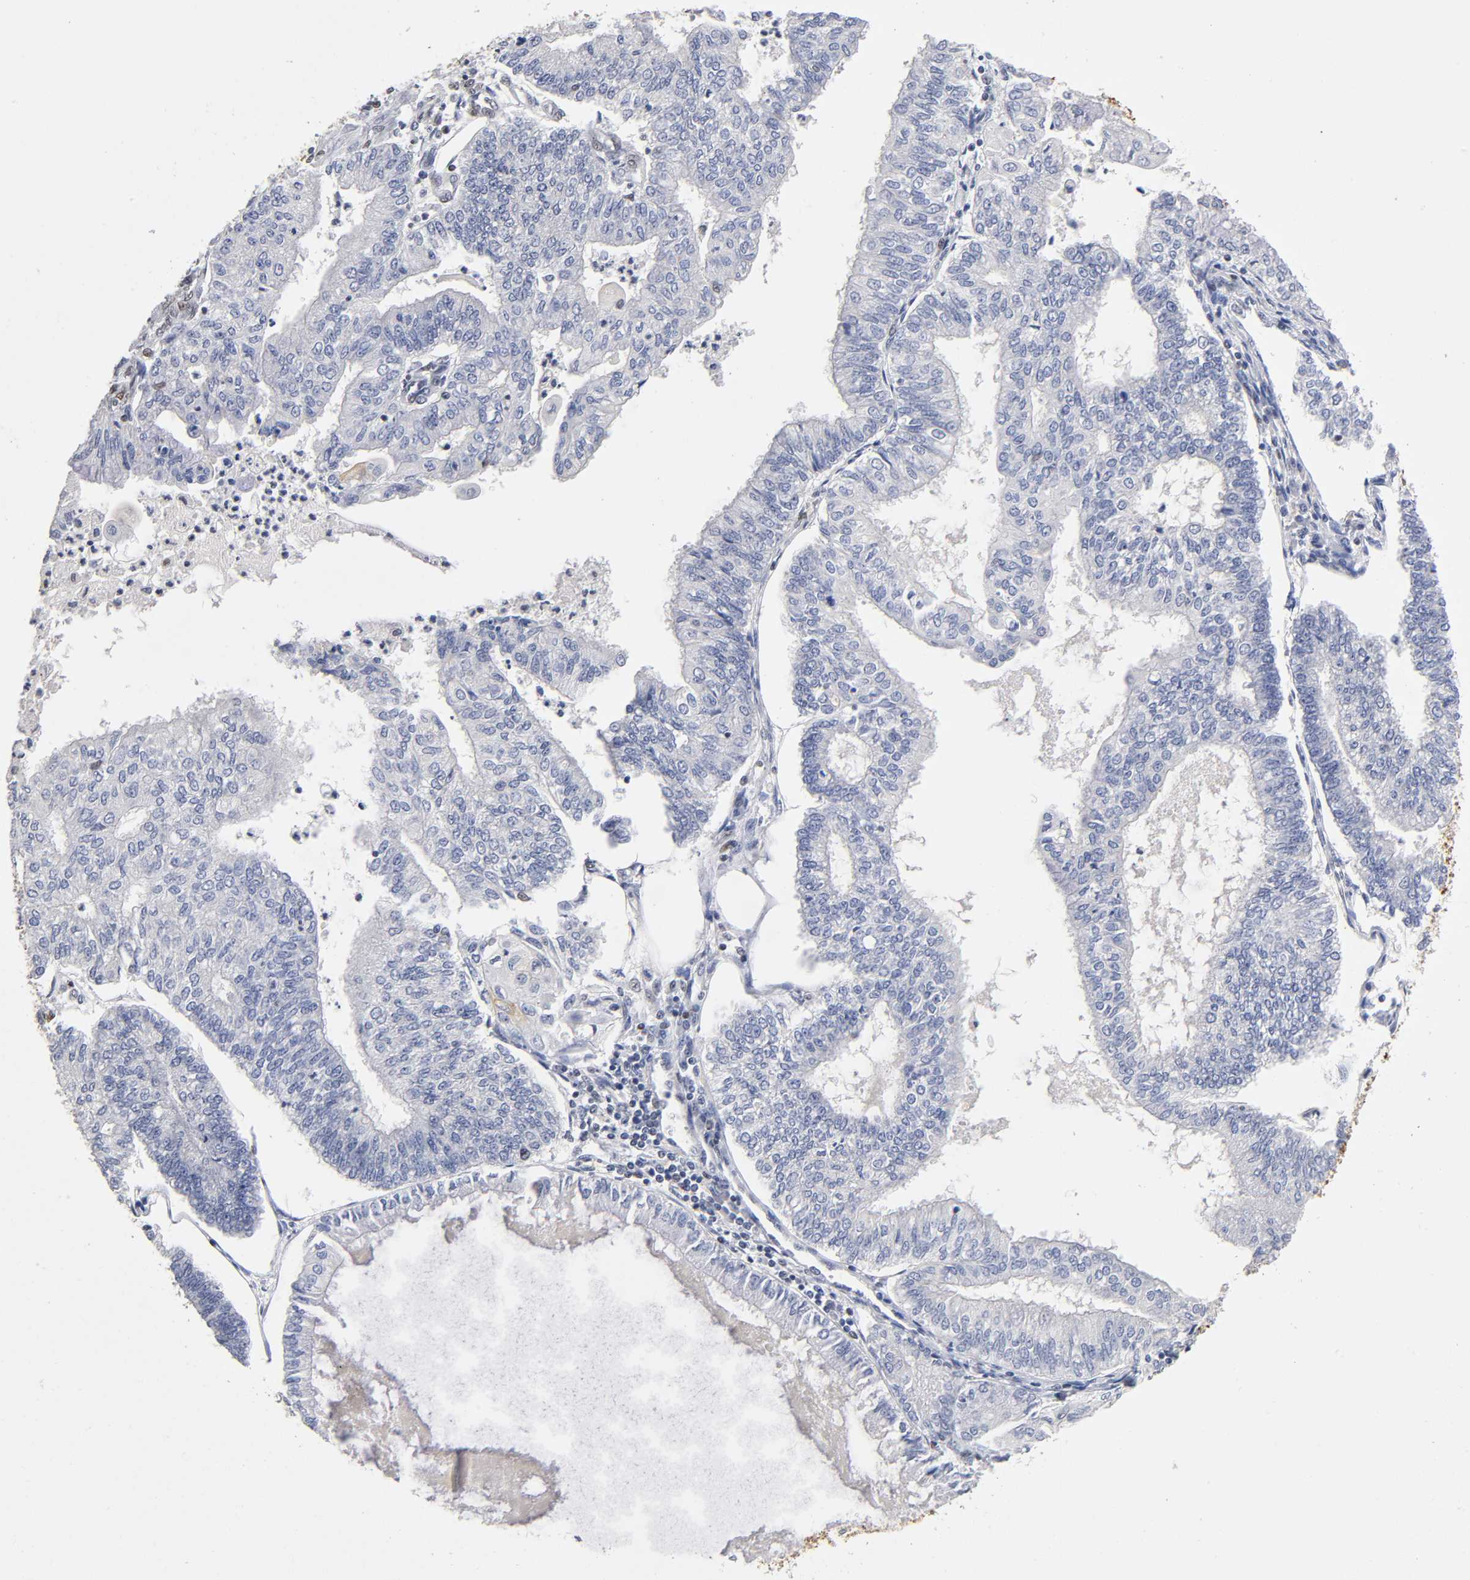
{"staining": {"intensity": "negative", "quantity": "none", "location": "none"}, "tissue": "endometrial cancer", "cell_type": "Tumor cells", "image_type": "cancer", "snomed": [{"axis": "morphology", "description": "Adenocarcinoma, NOS"}, {"axis": "topography", "description": "Endometrium"}], "caption": "Micrograph shows no significant protein expression in tumor cells of endometrial adenocarcinoma. (Stains: DAB (3,3'-diaminobenzidine) immunohistochemistry with hematoxylin counter stain, Microscopy: brightfield microscopy at high magnification).", "gene": "NR3C1", "patient": {"sex": "female", "age": 59}}